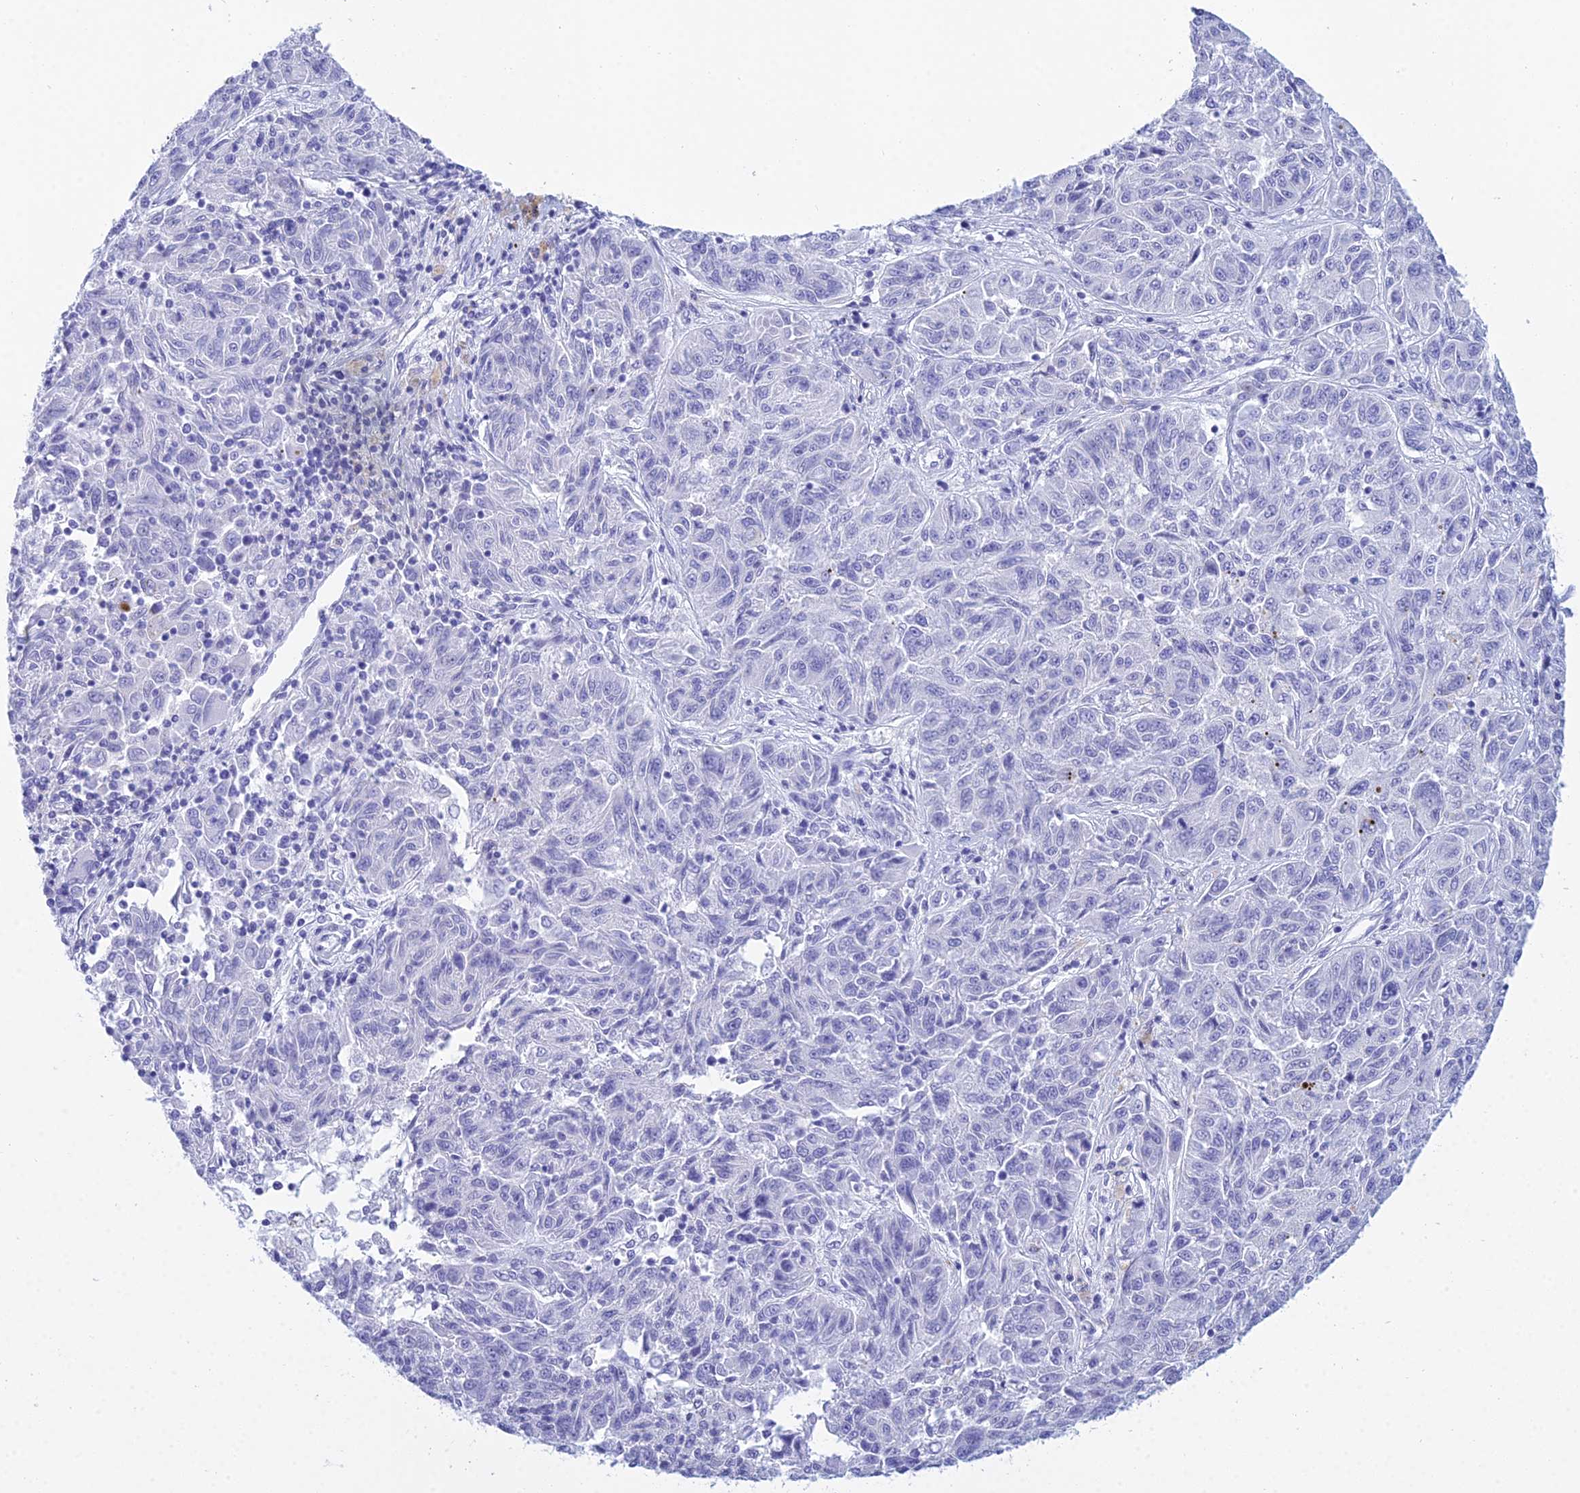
{"staining": {"intensity": "negative", "quantity": "none", "location": "none"}, "tissue": "melanoma", "cell_type": "Tumor cells", "image_type": "cancer", "snomed": [{"axis": "morphology", "description": "Malignant melanoma, NOS"}, {"axis": "topography", "description": "Skin"}], "caption": "IHC histopathology image of neoplastic tissue: human malignant melanoma stained with DAB reveals no significant protein positivity in tumor cells.", "gene": "PATE4", "patient": {"sex": "male", "age": 53}}